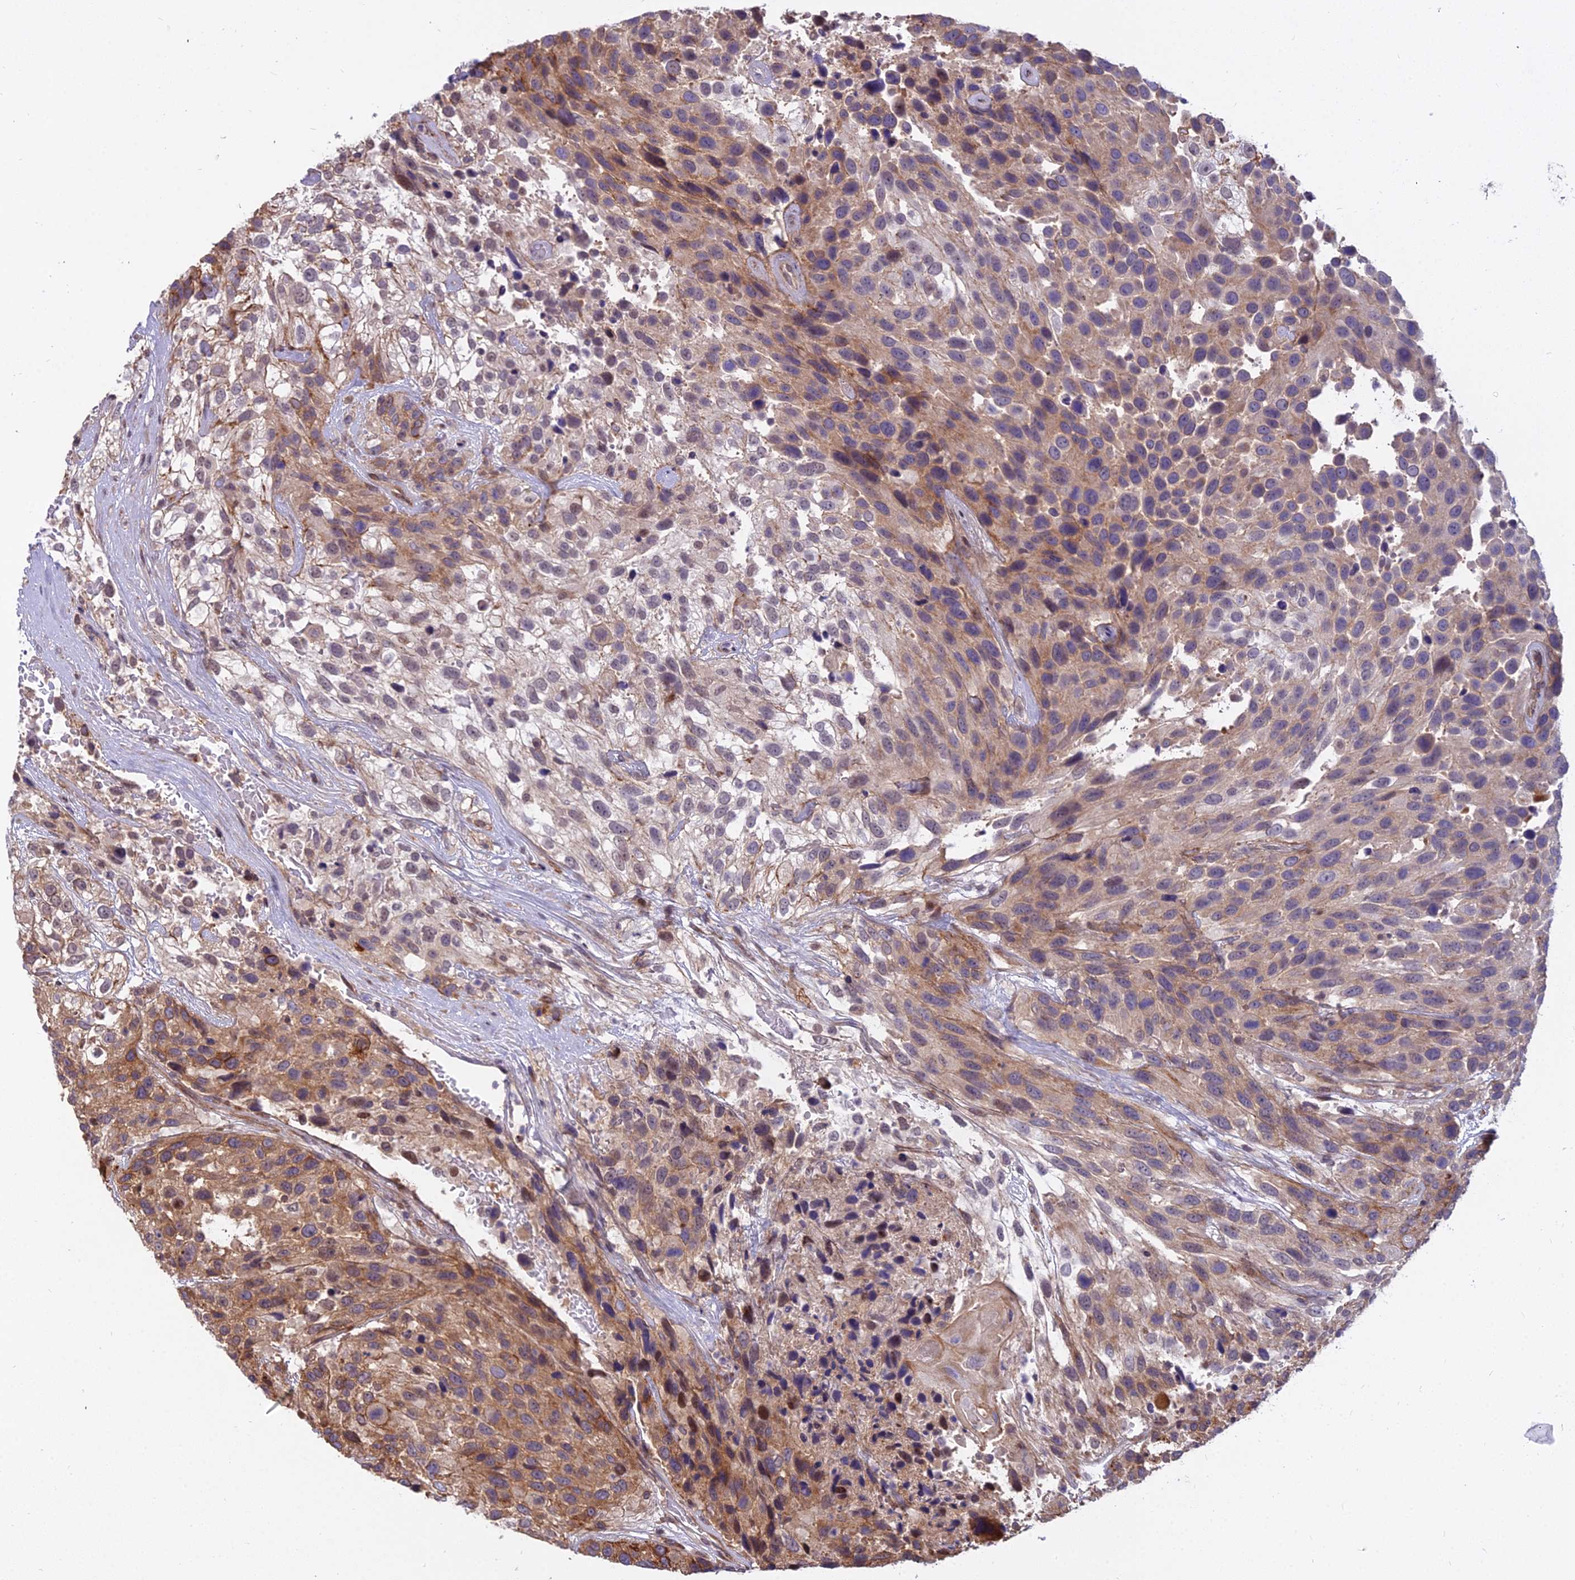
{"staining": {"intensity": "moderate", "quantity": "25%-75%", "location": "cytoplasmic/membranous"}, "tissue": "urothelial cancer", "cell_type": "Tumor cells", "image_type": "cancer", "snomed": [{"axis": "morphology", "description": "Urothelial carcinoma, High grade"}, {"axis": "topography", "description": "Urinary bladder"}], "caption": "The immunohistochemical stain shows moderate cytoplasmic/membranous expression in tumor cells of high-grade urothelial carcinoma tissue.", "gene": "GLYATL3", "patient": {"sex": "female", "age": 70}}